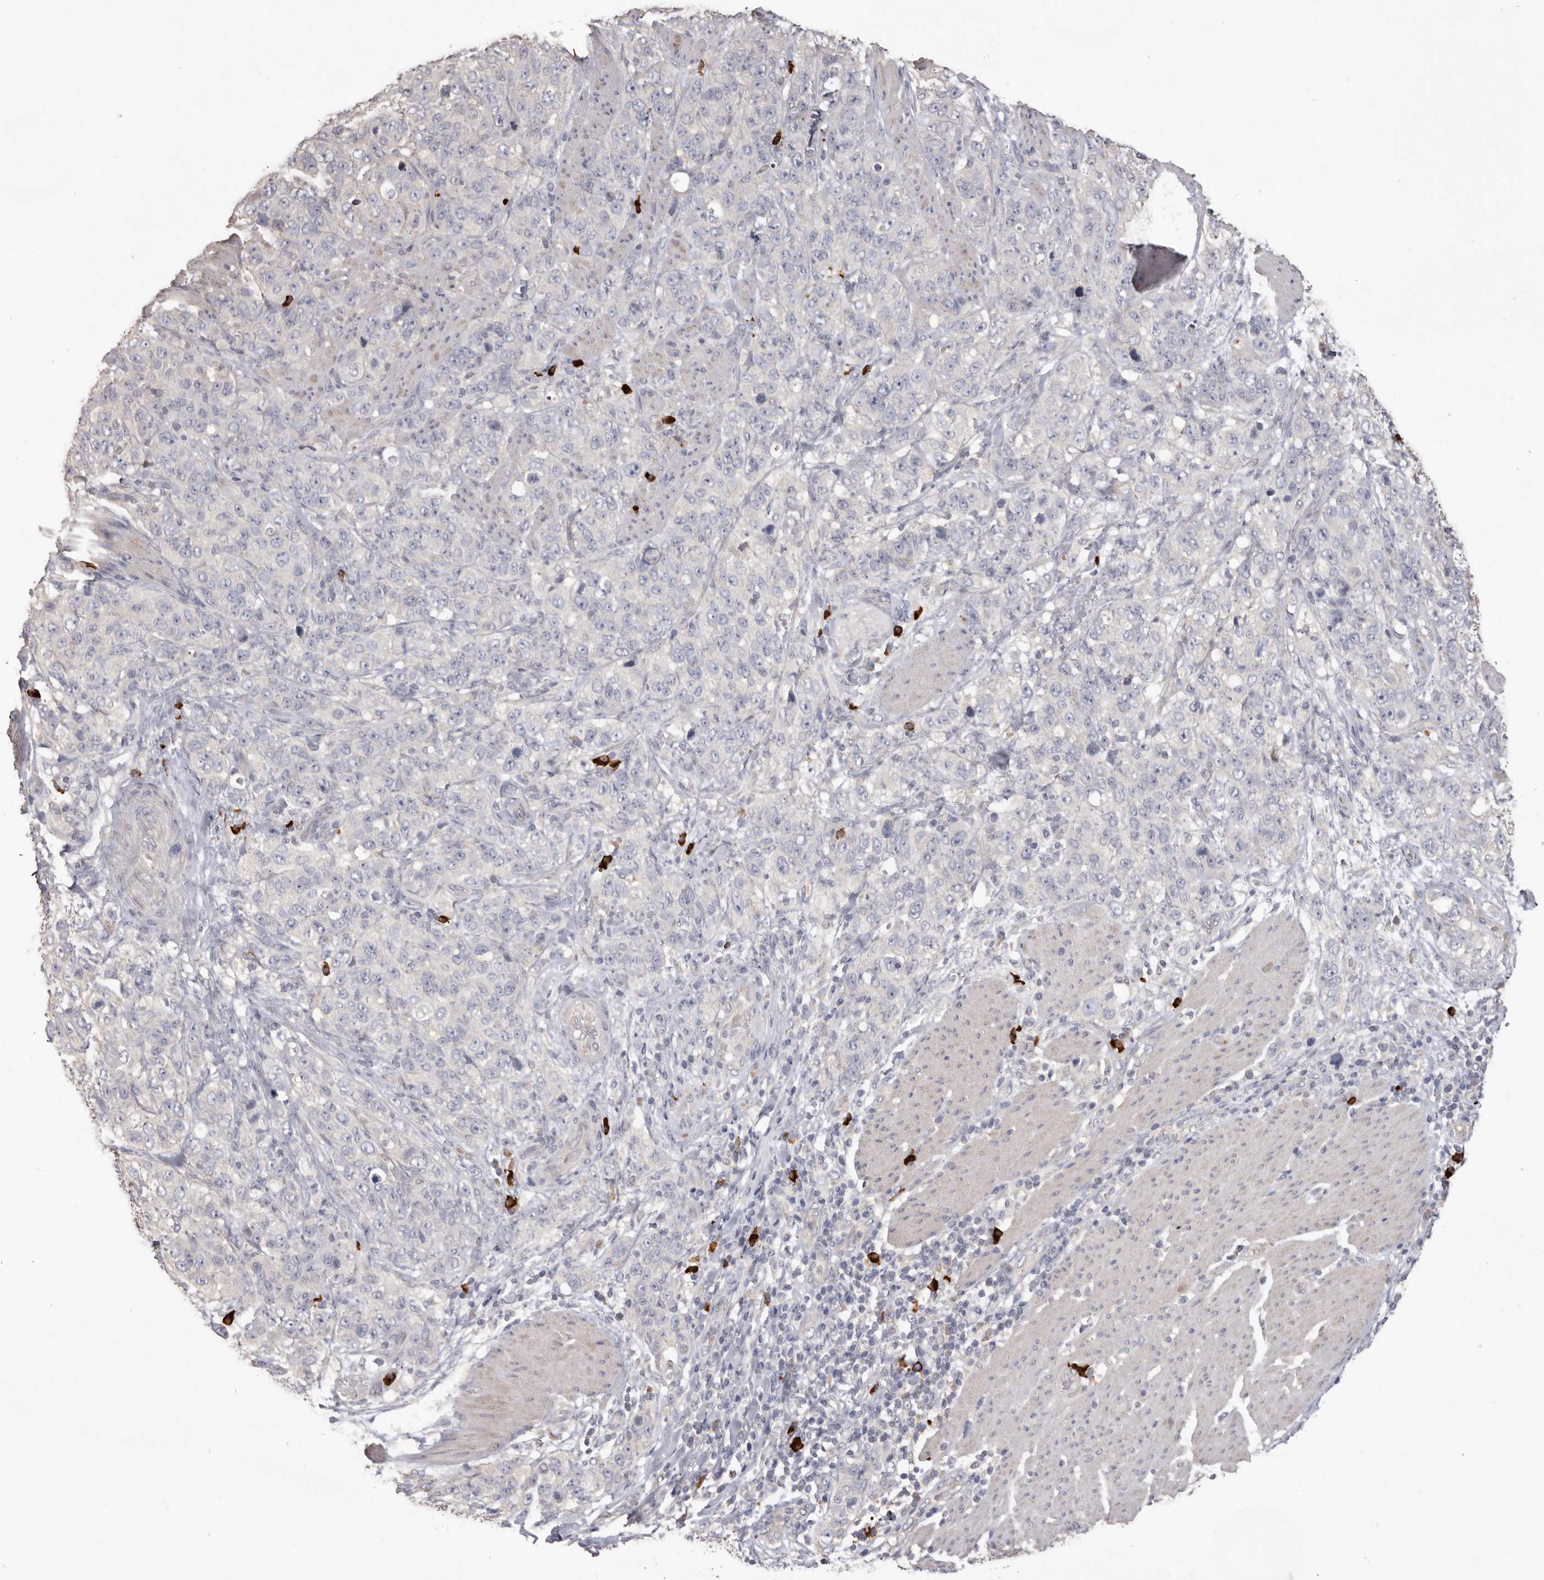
{"staining": {"intensity": "negative", "quantity": "none", "location": "none"}, "tissue": "stomach cancer", "cell_type": "Tumor cells", "image_type": "cancer", "snomed": [{"axis": "morphology", "description": "Adenocarcinoma, NOS"}, {"axis": "topography", "description": "Stomach"}], "caption": "DAB (3,3'-diaminobenzidine) immunohistochemical staining of stomach cancer exhibits no significant positivity in tumor cells.", "gene": "HCAR2", "patient": {"sex": "male", "age": 48}}